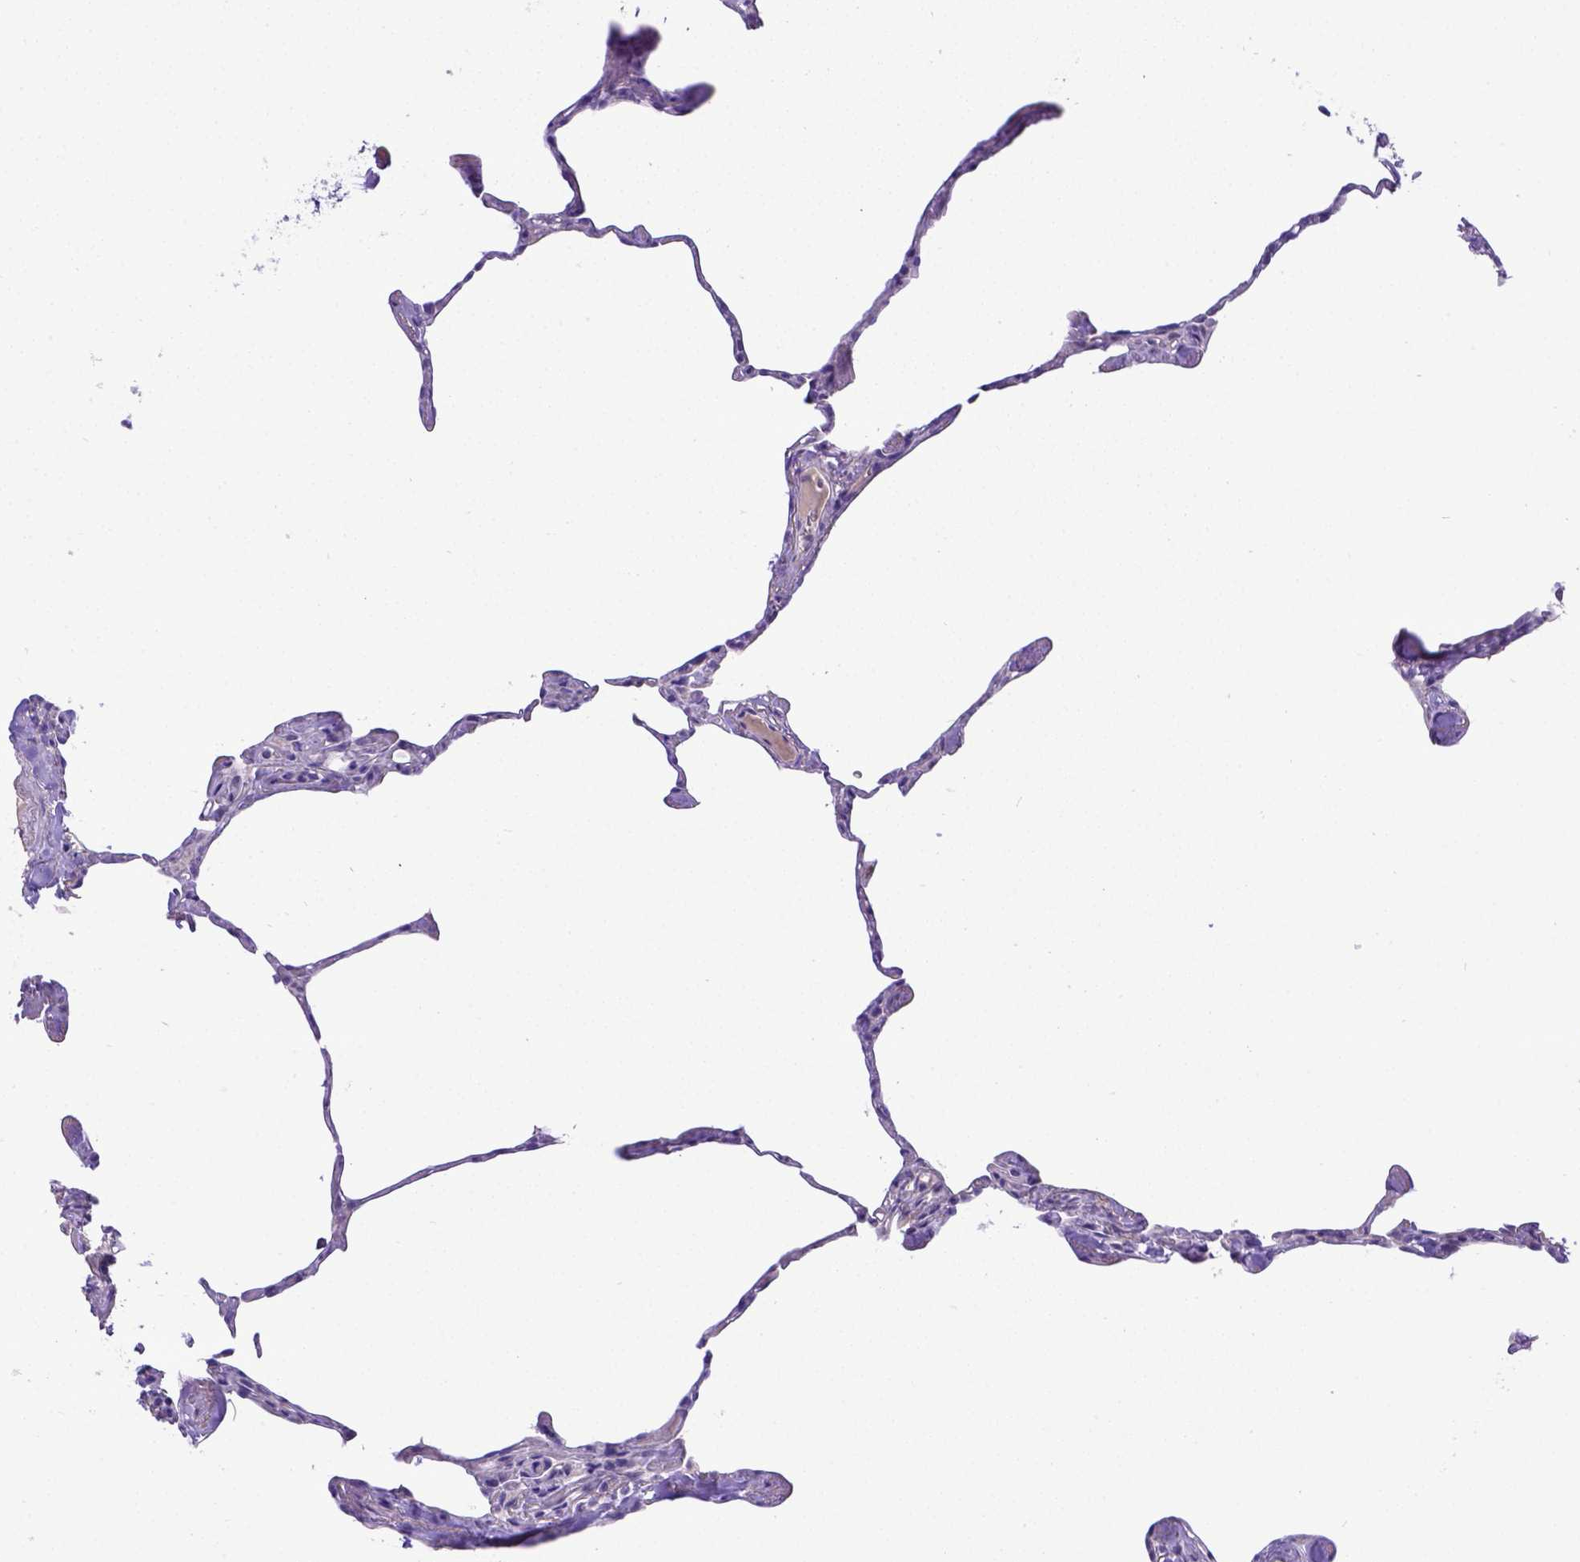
{"staining": {"intensity": "negative", "quantity": "none", "location": "none"}, "tissue": "lung", "cell_type": "Alveolar cells", "image_type": "normal", "snomed": [{"axis": "morphology", "description": "Normal tissue, NOS"}, {"axis": "topography", "description": "Lung"}], "caption": "DAB immunohistochemical staining of normal human lung reveals no significant expression in alveolar cells. Brightfield microscopy of immunohistochemistry stained with DAB (brown) and hematoxylin (blue), captured at high magnification.", "gene": "BTN1A1", "patient": {"sex": "male", "age": 65}}